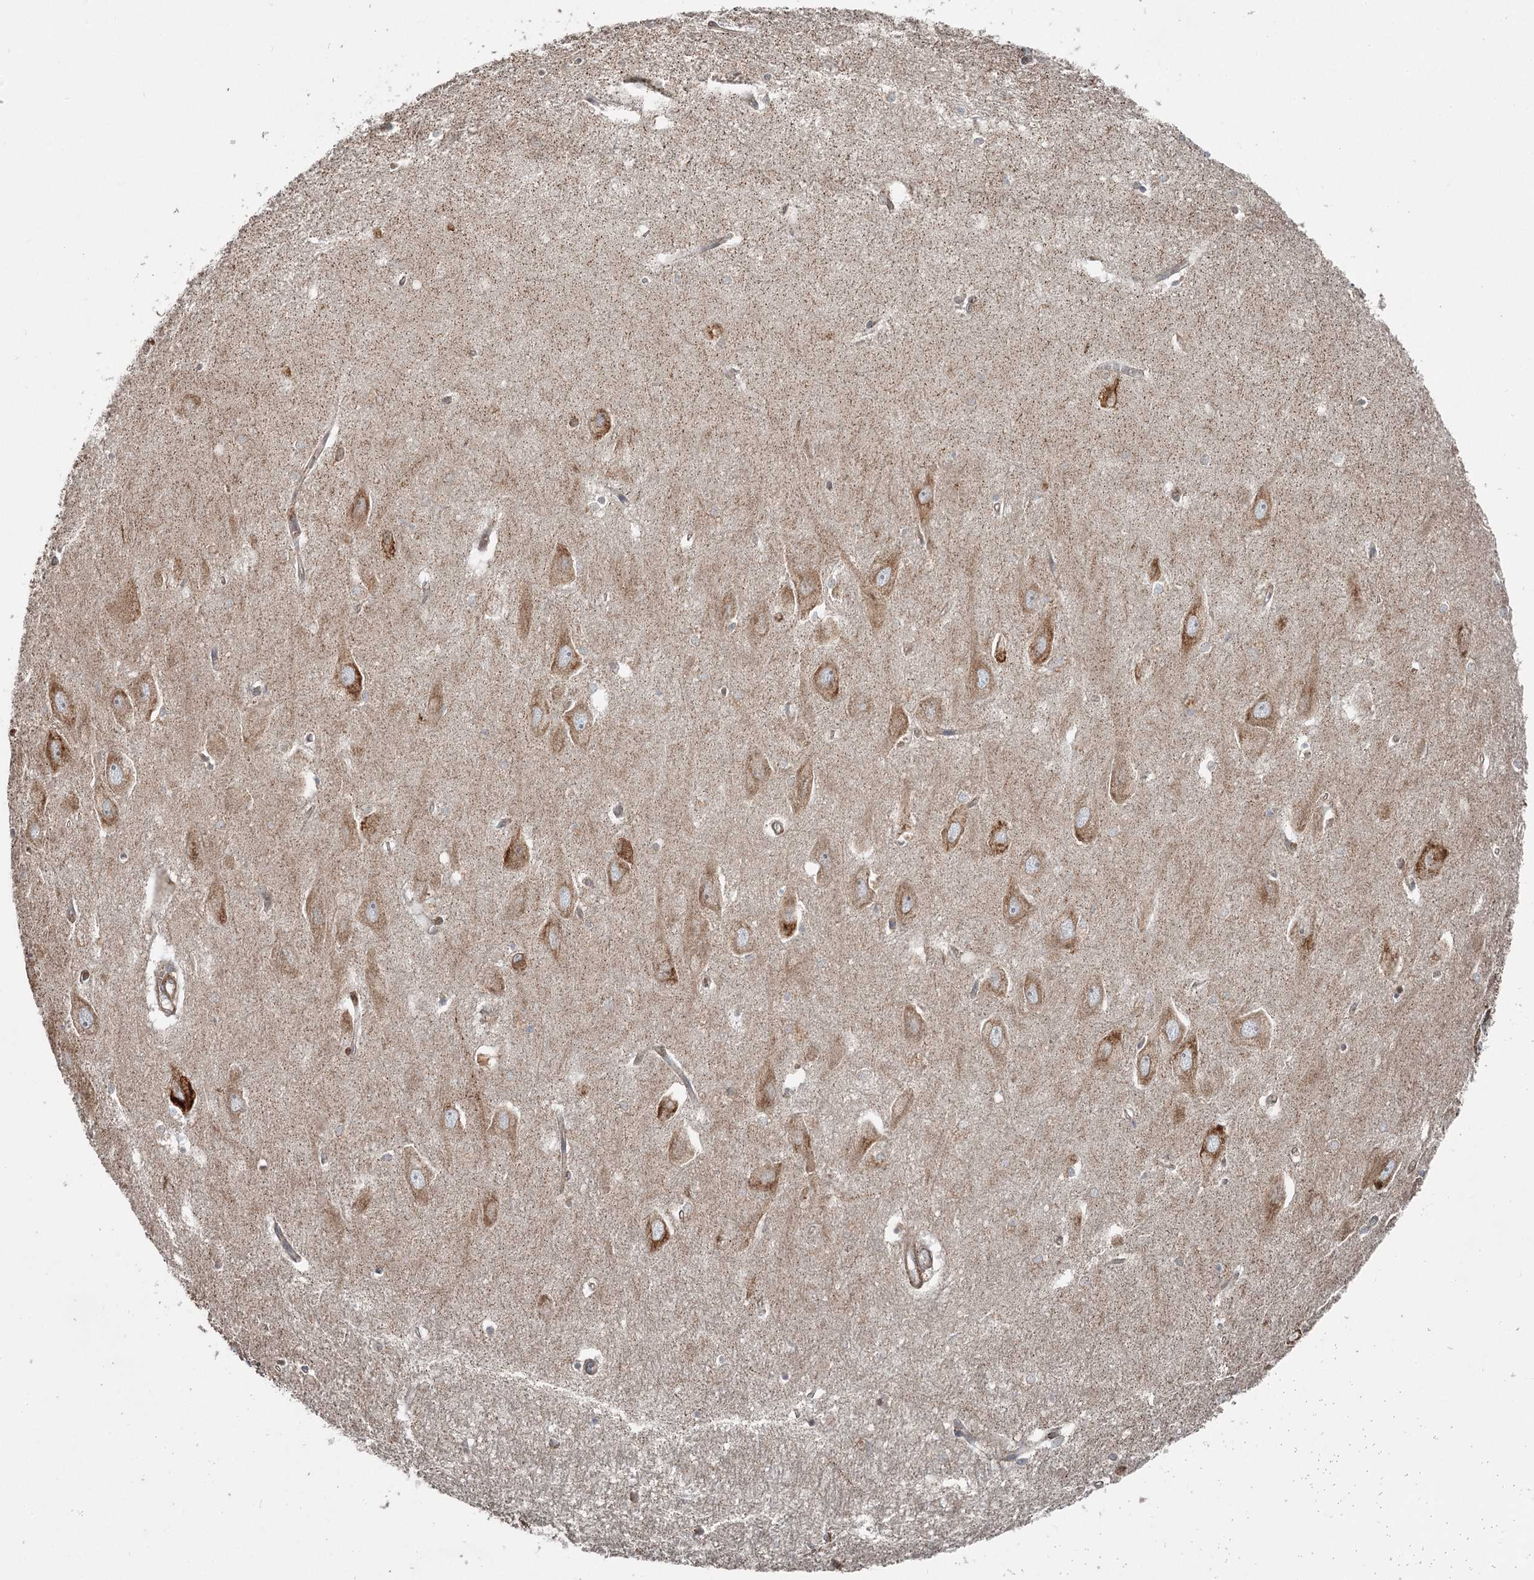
{"staining": {"intensity": "negative", "quantity": "none", "location": "none"}, "tissue": "hippocampus", "cell_type": "Glial cells", "image_type": "normal", "snomed": [{"axis": "morphology", "description": "Normal tissue, NOS"}, {"axis": "topography", "description": "Hippocampus"}], "caption": "High magnification brightfield microscopy of normal hippocampus stained with DAB (brown) and counterstained with hematoxylin (blue): glial cells show no significant staining.", "gene": "RASSF8", "patient": {"sex": "female", "age": 64}}